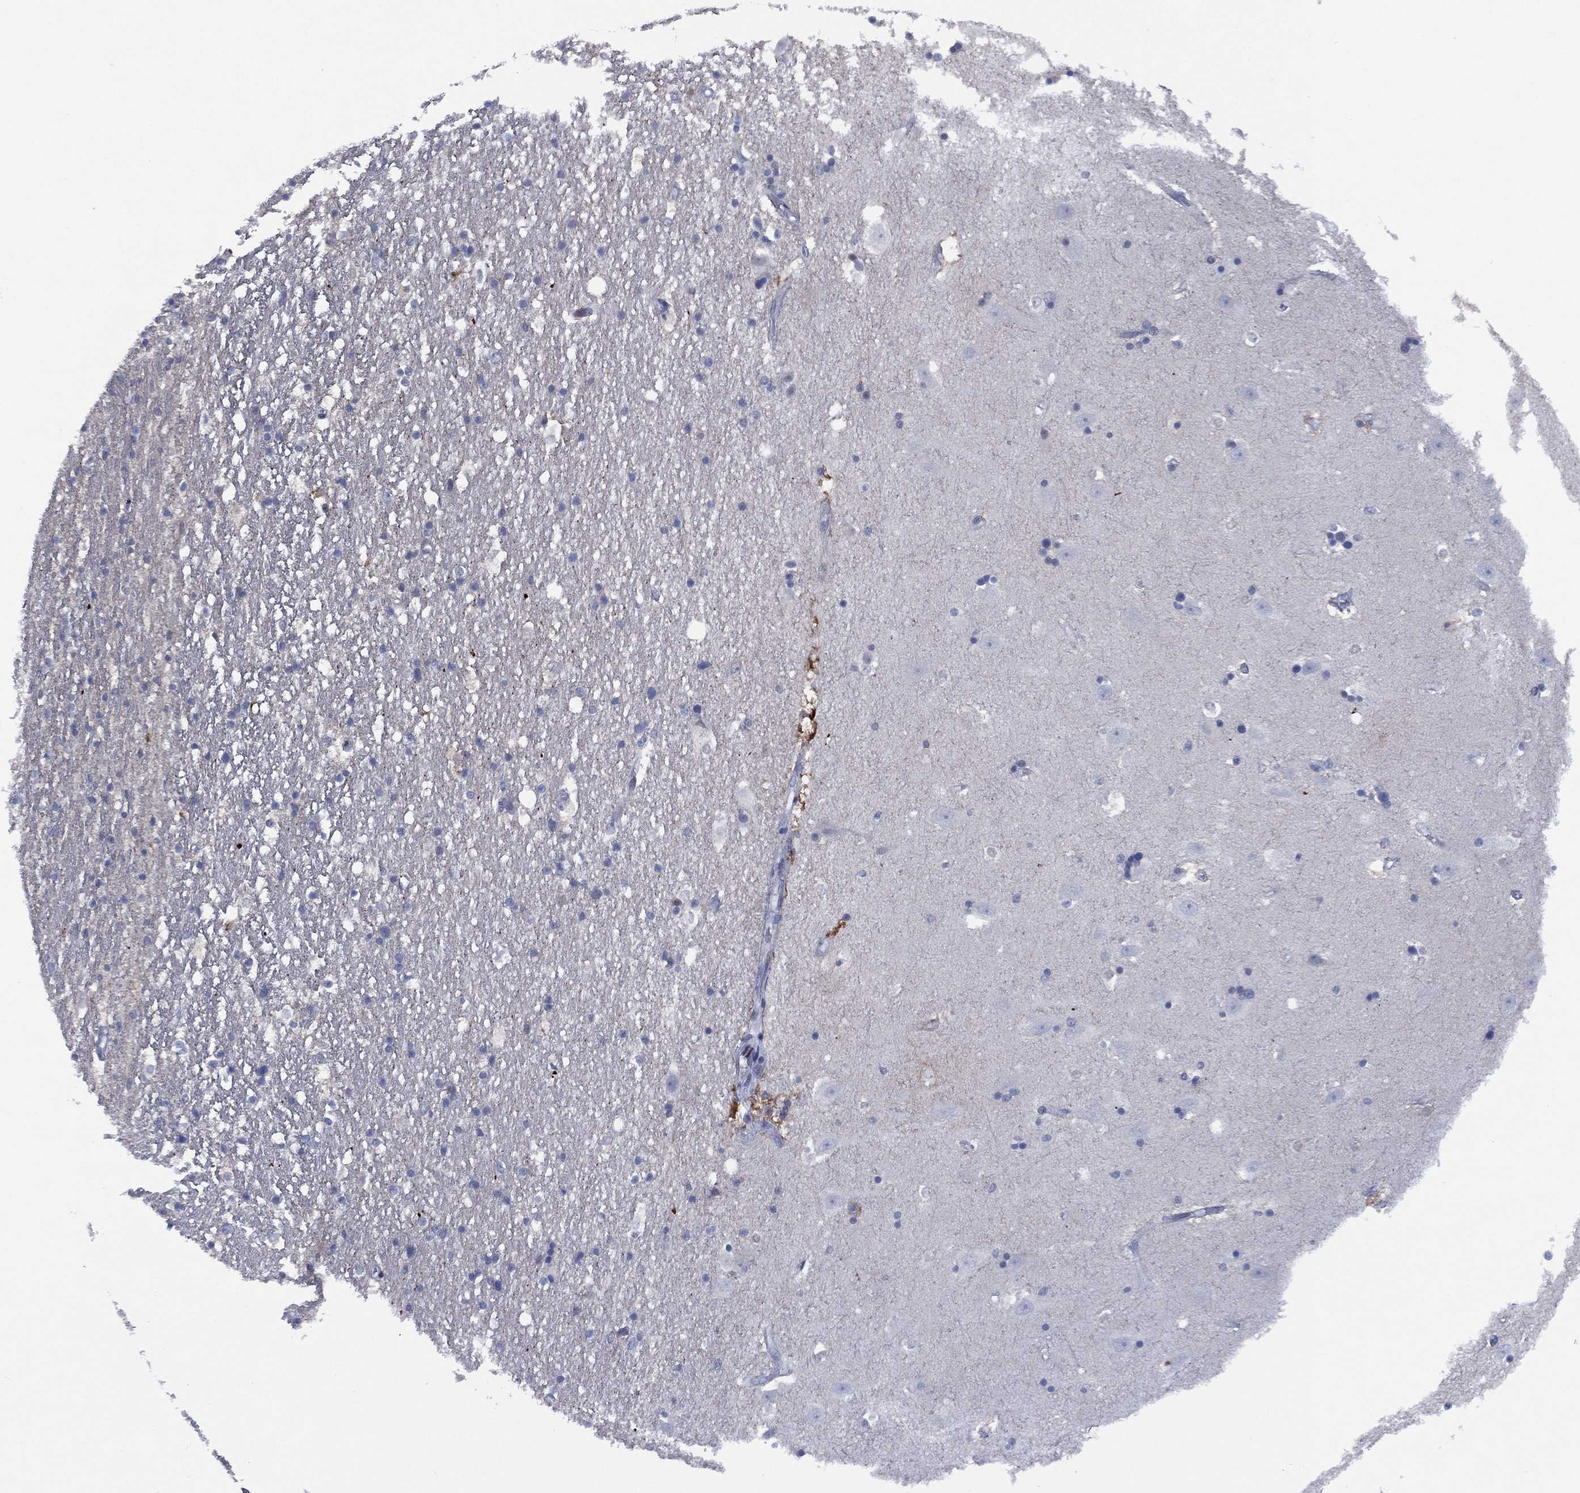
{"staining": {"intensity": "moderate", "quantity": "<25%", "location": "nuclear"}, "tissue": "hippocampus", "cell_type": "Glial cells", "image_type": "normal", "snomed": [{"axis": "morphology", "description": "Normal tissue, NOS"}, {"axis": "topography", "description": "Hippocampus"}], "caption": "The immunohistochemical stain highlights moderate nuclear staining in glial cells of unremarkable hippocampus. (Stains: DAB in brown, nuclei in blue, Microscopy: brightfield microscopy at high magnification).", "gene": "SLC4A4", "patient": {"sex": "male", "age": 49}}